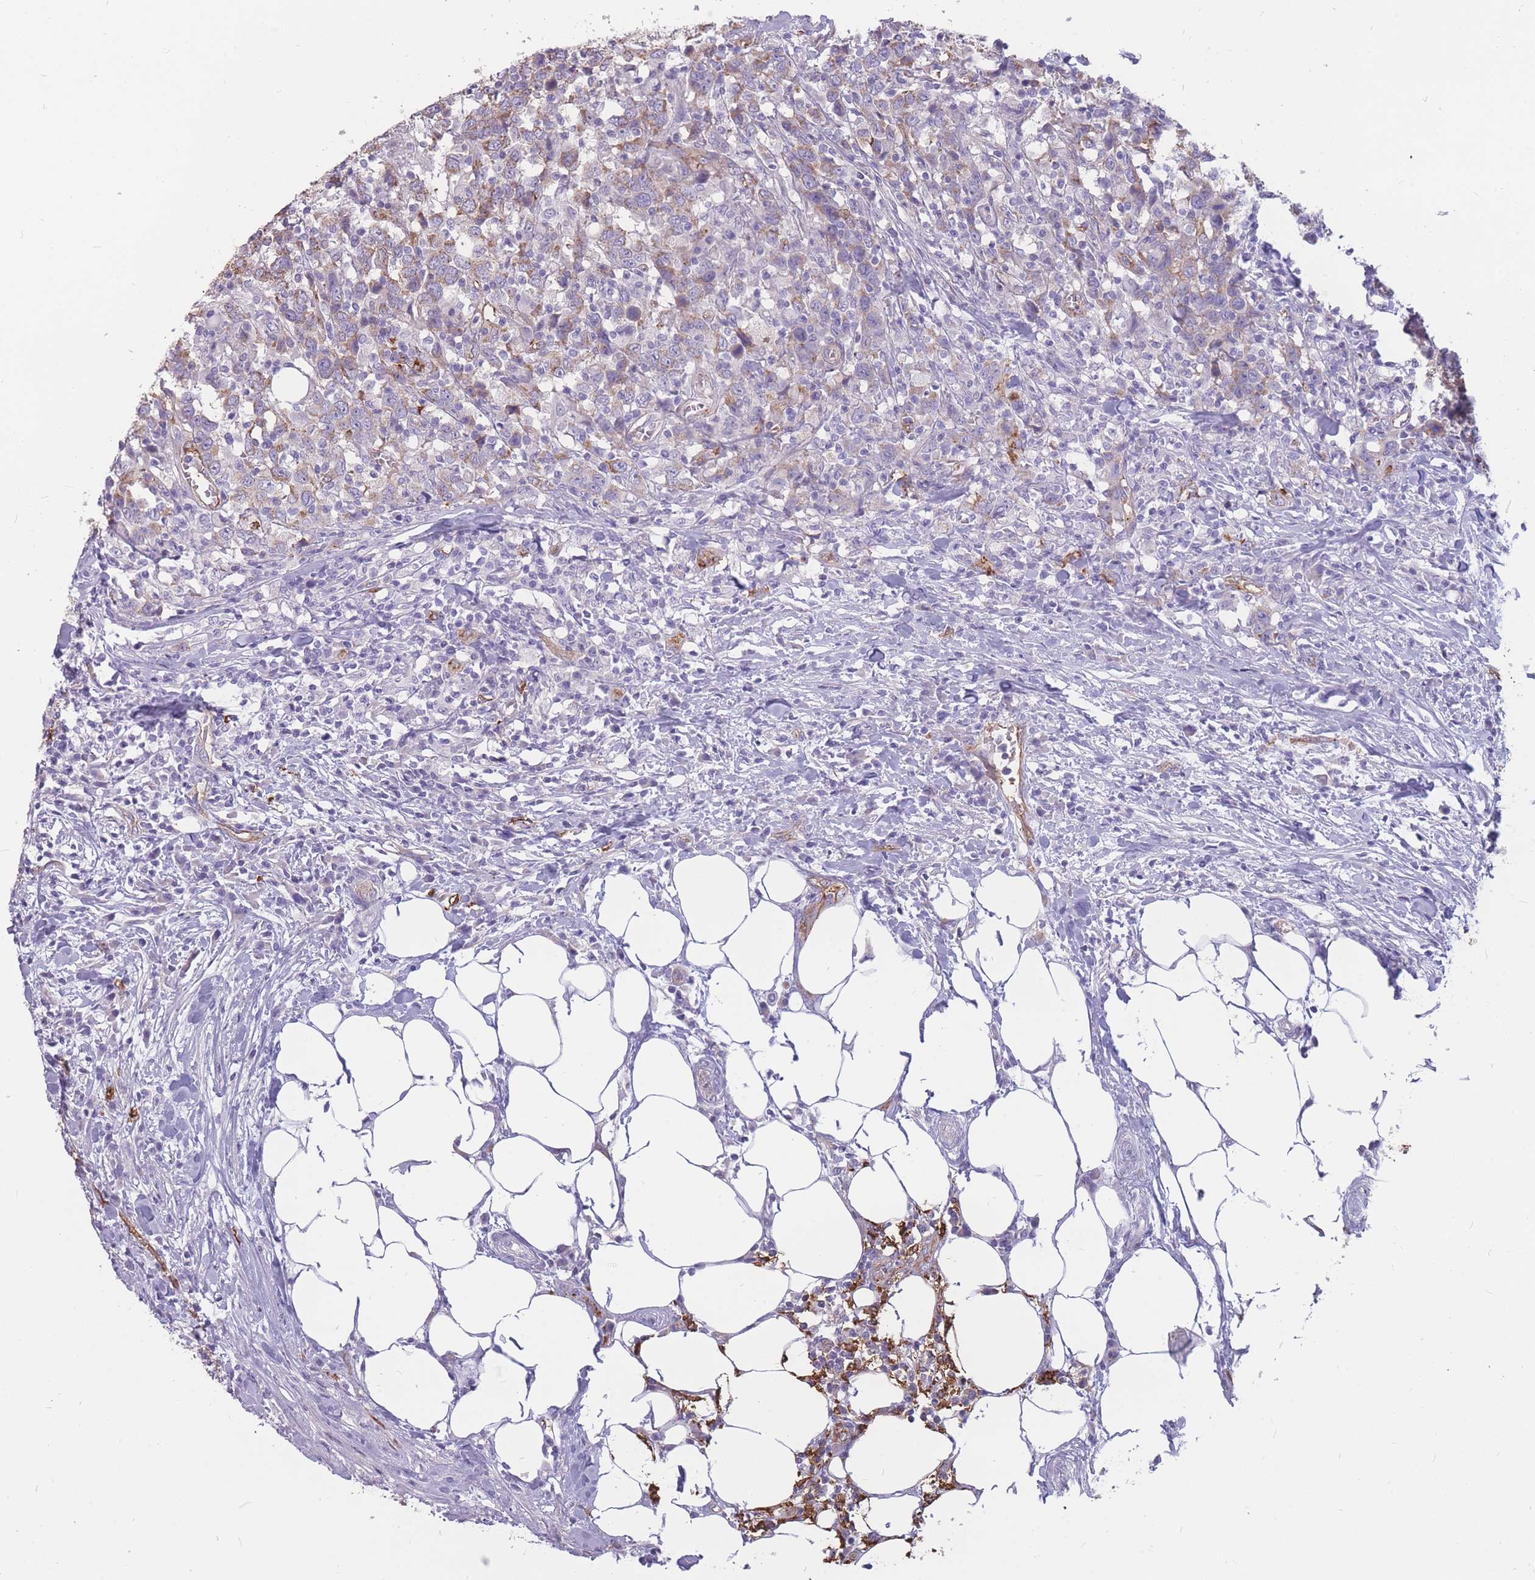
{"staining": {"intensity": "weak", "quantity": "<25%", "location": "cytoplasmic/membranous"}, "tissue": "urothelial cancer", "cell_type": "Tumor cells", "image_type": "cancer", "snomed": [{"axis": "morphology", "description": "Urothelial carcinoma, High grade"}, {"axis": "topography", "description": "Urinary bladder"}], "caption": "There is no significant positivity in tumor cells of urothelial carcinoma (high-grade).", "gene": "GNA11", "patient": {"sex": "male", "age": 61}}